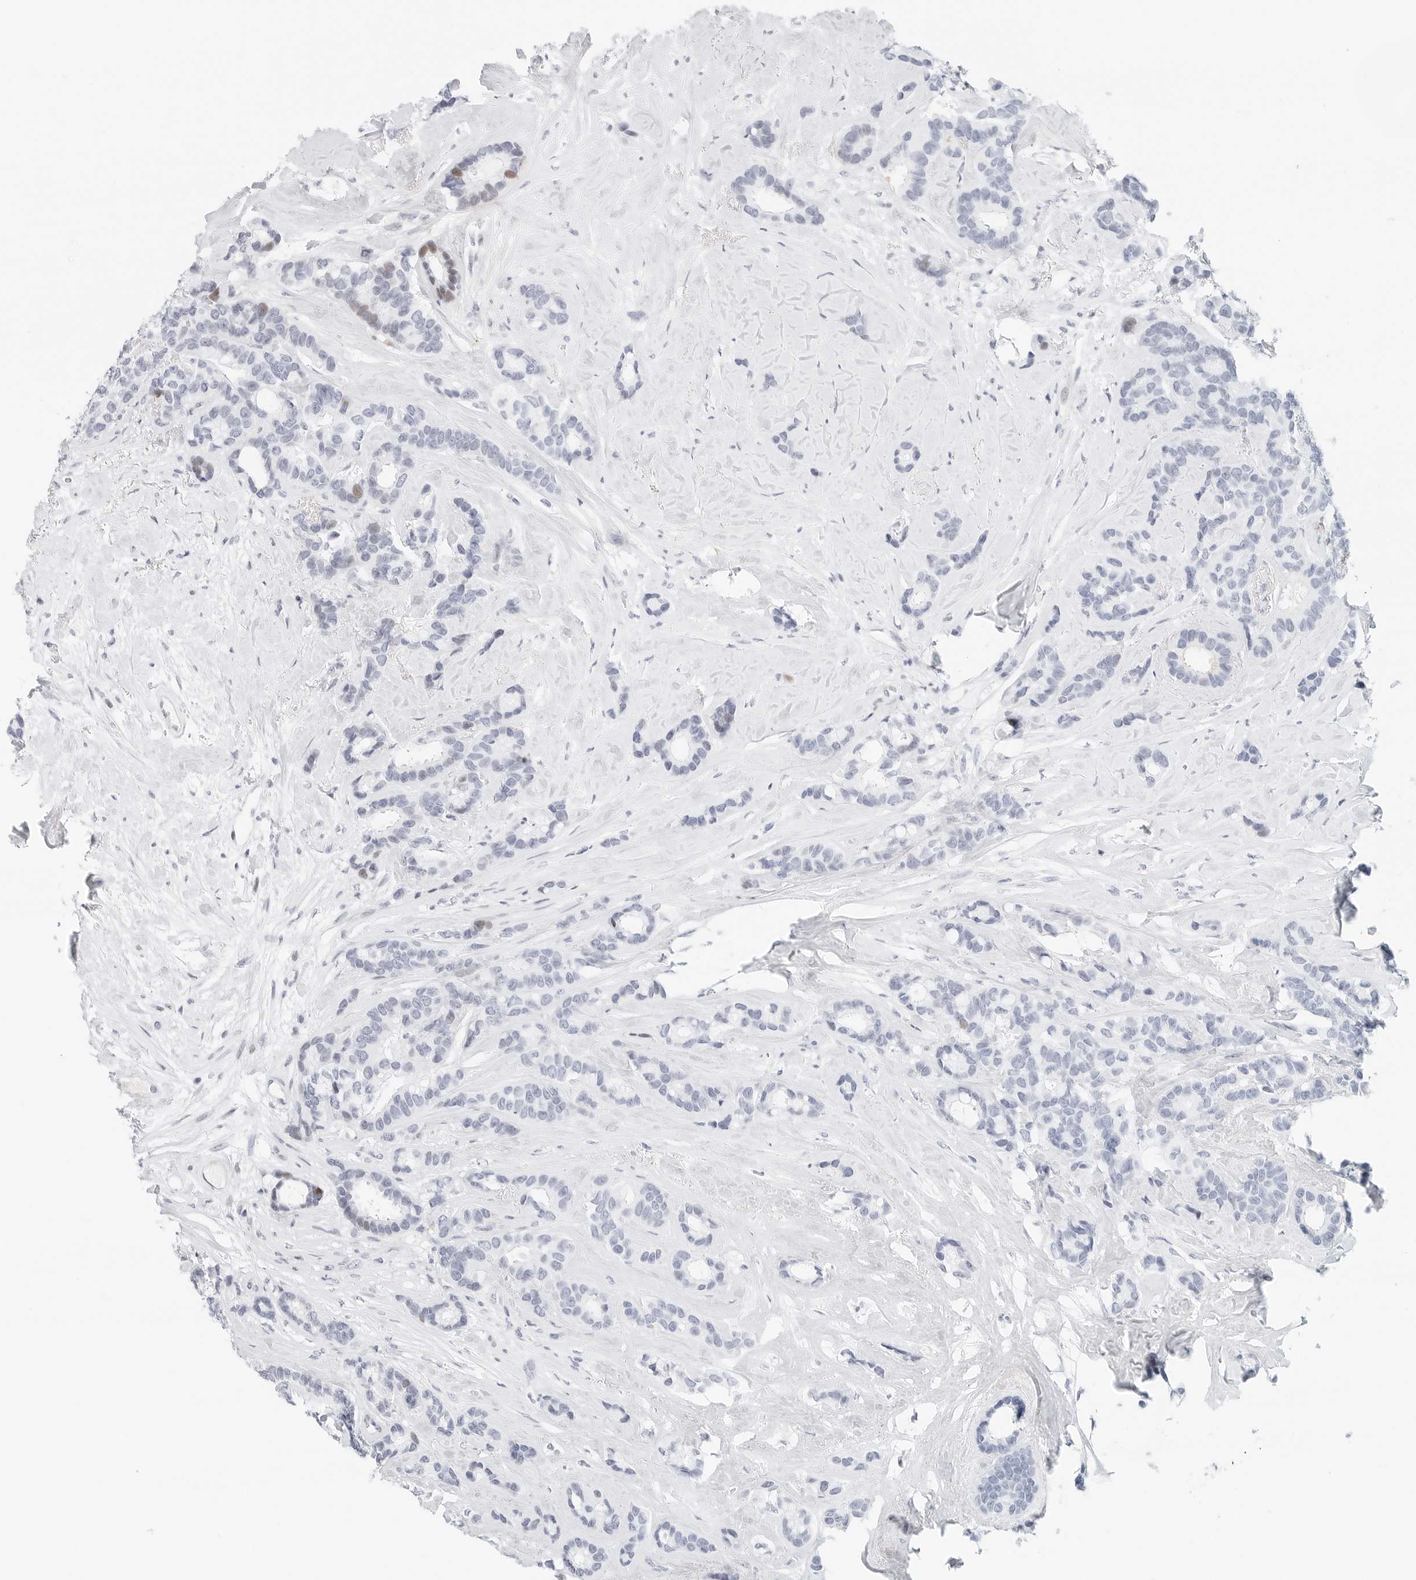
{"staining": {"intensity": "negative", "quantity": "none", "location": "none"}, "tissue": "breast cancer", "cell_type": "Tumor cells", "image_type": "cancer", "snomed": [{"axis": "morphology", "description": "Duct carcinoma"}, {"axis": "topography", "description": "Breast"}], "caption": "High power microscopy image of an immunohistochemistry (IHC) micrograph of infiltrating ductal carcinoma (breast), revealing no significant expression in tumor cells. (Immunohistochemistry (ihc), brightfield microscopy, high magnification).", "gene": "NTMT2", "patient": {"sex": "female", "age": 87}}